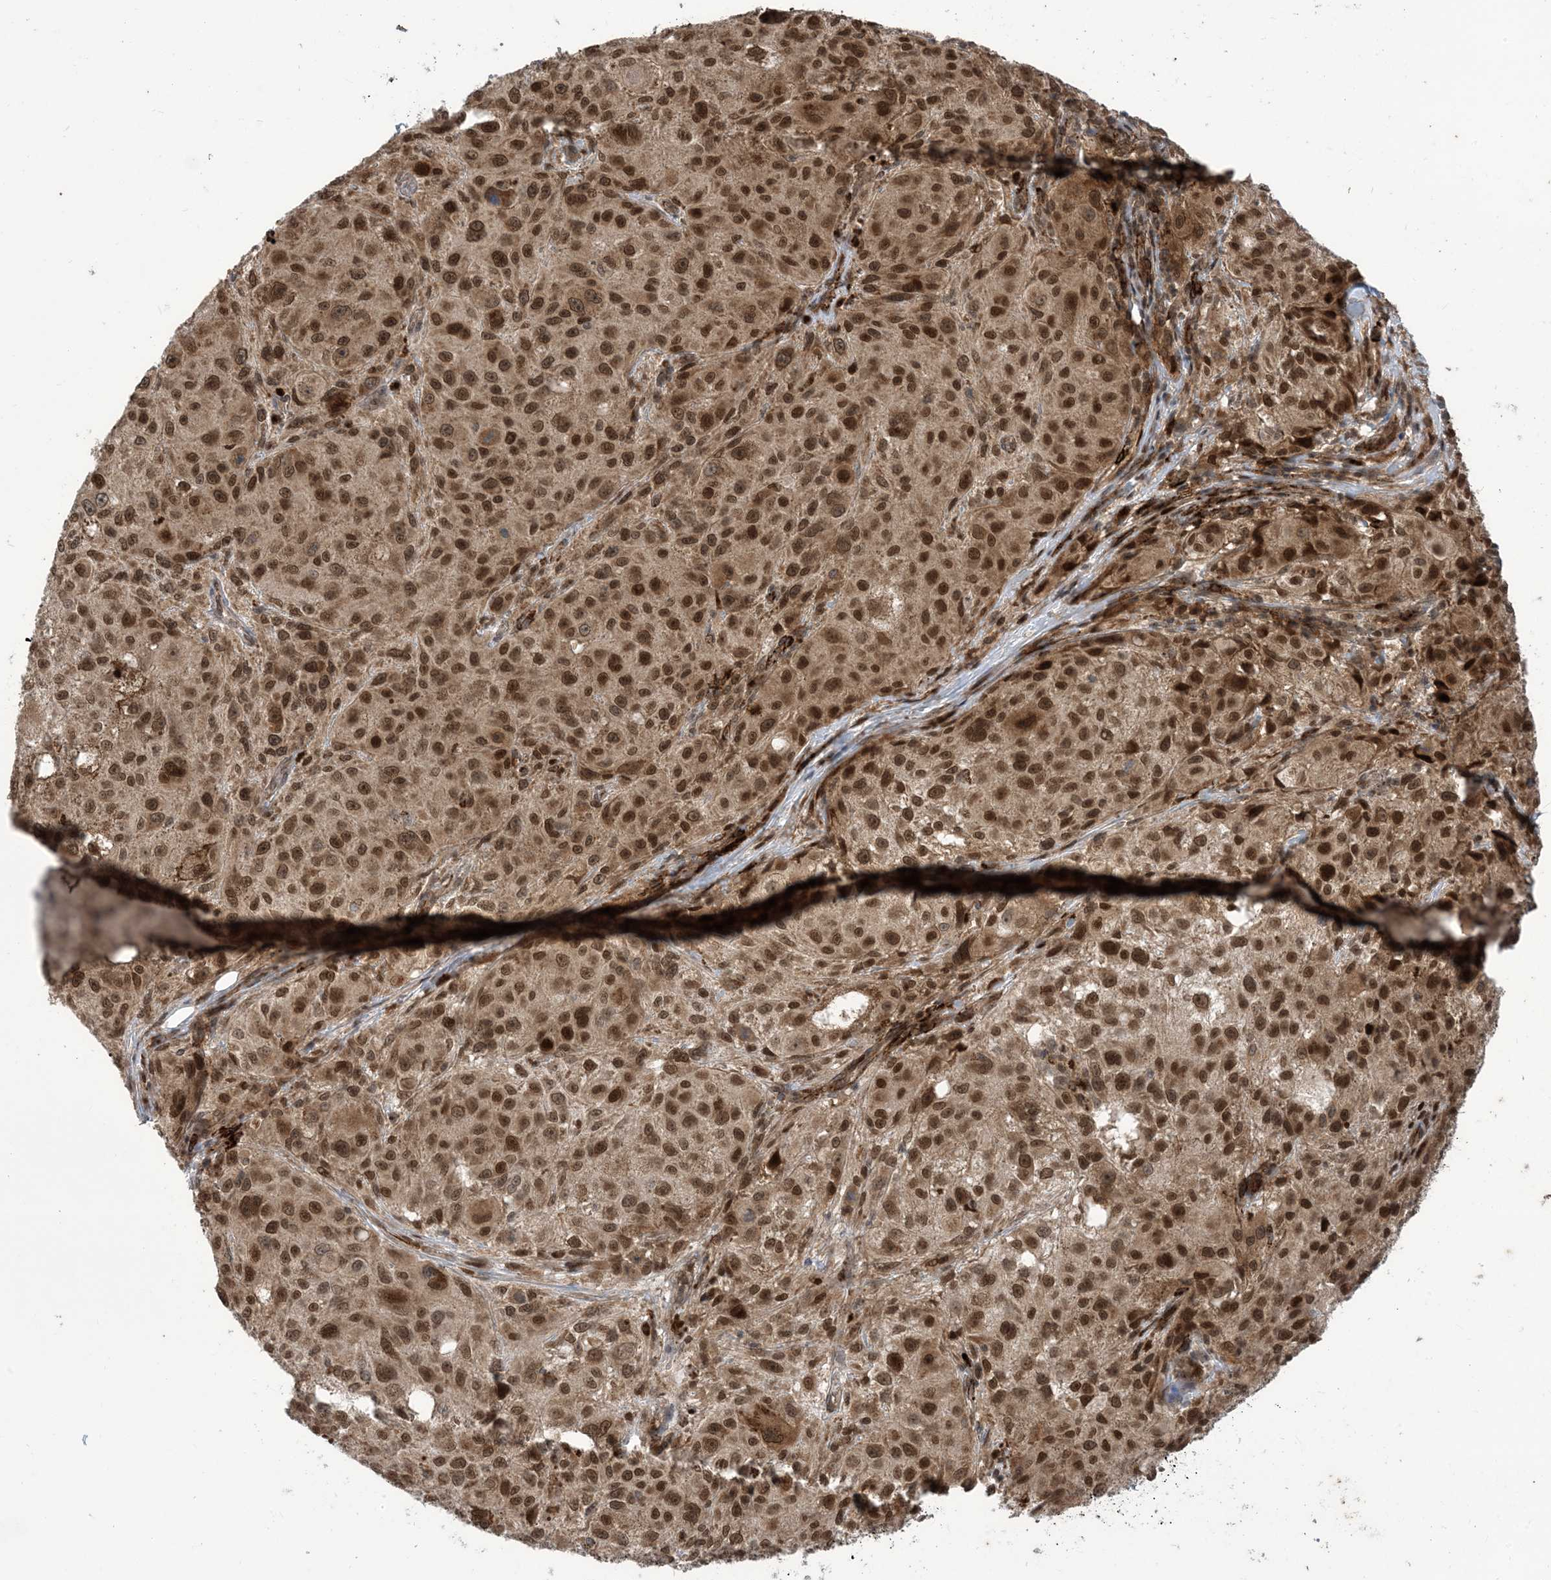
{"staining": {"intensity": "moderate", "quantity": ">75%", "location": "nuclear"}, "tissue": "melanoma", "cell_type": "Tumor cells", "image_type": "cancer", "snomed": [{"axis": "morphology", "description": "Necrosis, NOS"}, {"axis": "morphology", "description": "Malignant melanoma, NOS"}, {"axis": "topography", "description": "Skin"}], "caption": "Immunohistochemistry (DAB (3,3'-diaminobenzidine)) staining of malignant melanoma demonstrates moderate nuclear protein positivity in approximately >75% of tumor cells.", "gene": "LAGE3", "patient": {"sex": "female", "age": 87}}